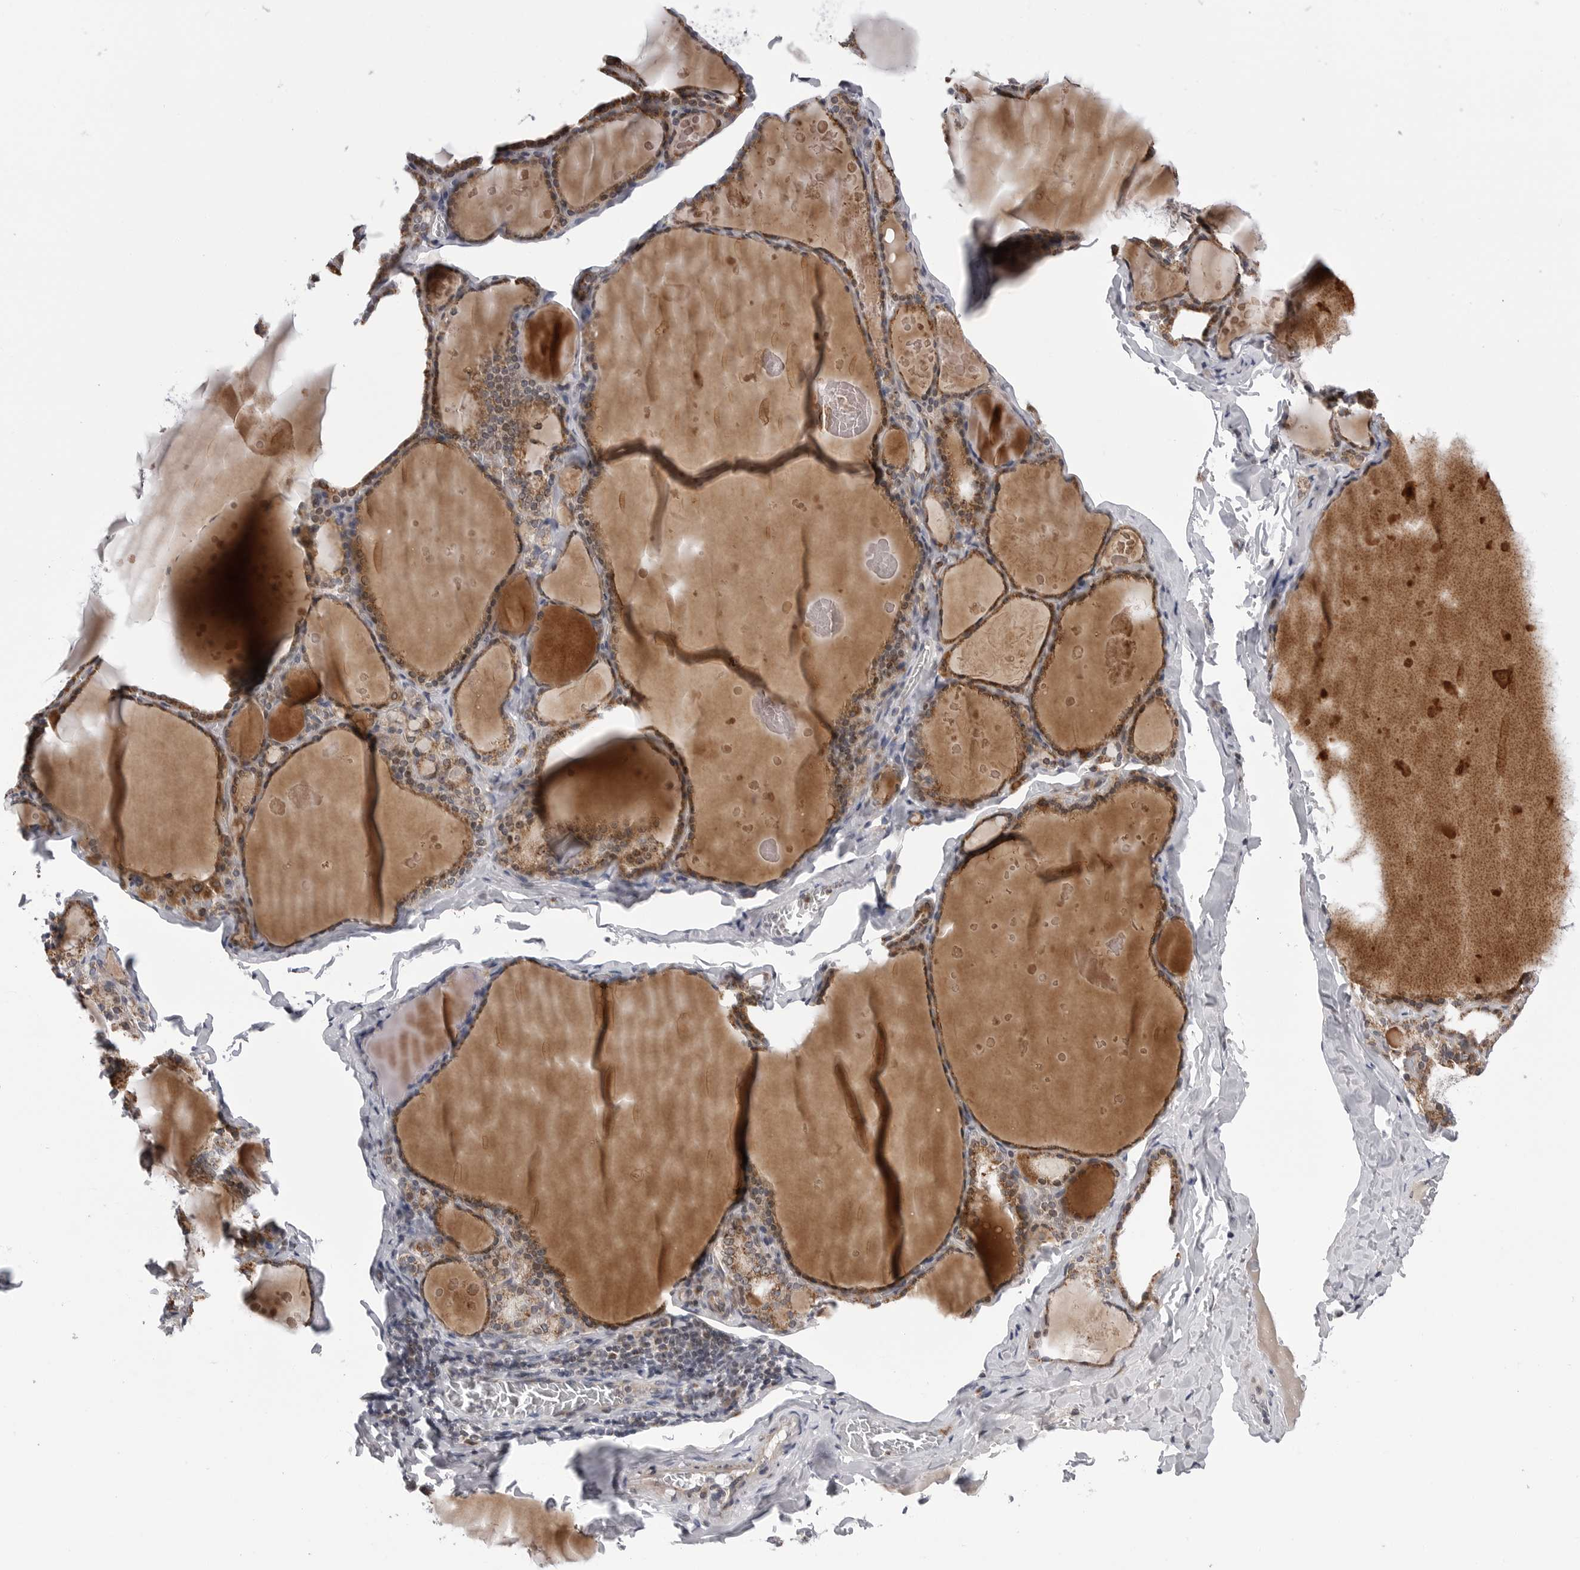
{"staining": {"intensity": "moderate", "quantity": ">75%", "location": "cytoplasmic/membranous"}, "tissue": "thyroid gland", "cell_type": "Glandular cells", "image_type": "normal", "snomed": [{"axis": "morphology", "description": "Normal tissue, NOS"}, {"axis": "topography", "description": "Thyroid gland"}], "caption": "DAB immunohistochemical staining of unremarkable thyroid gland shows moderate cytoplasmic/membranous protein positivity in about >75% of glandular cells.", "gene": "CDK20", "patient": {"sex": "male", "age": 56}}